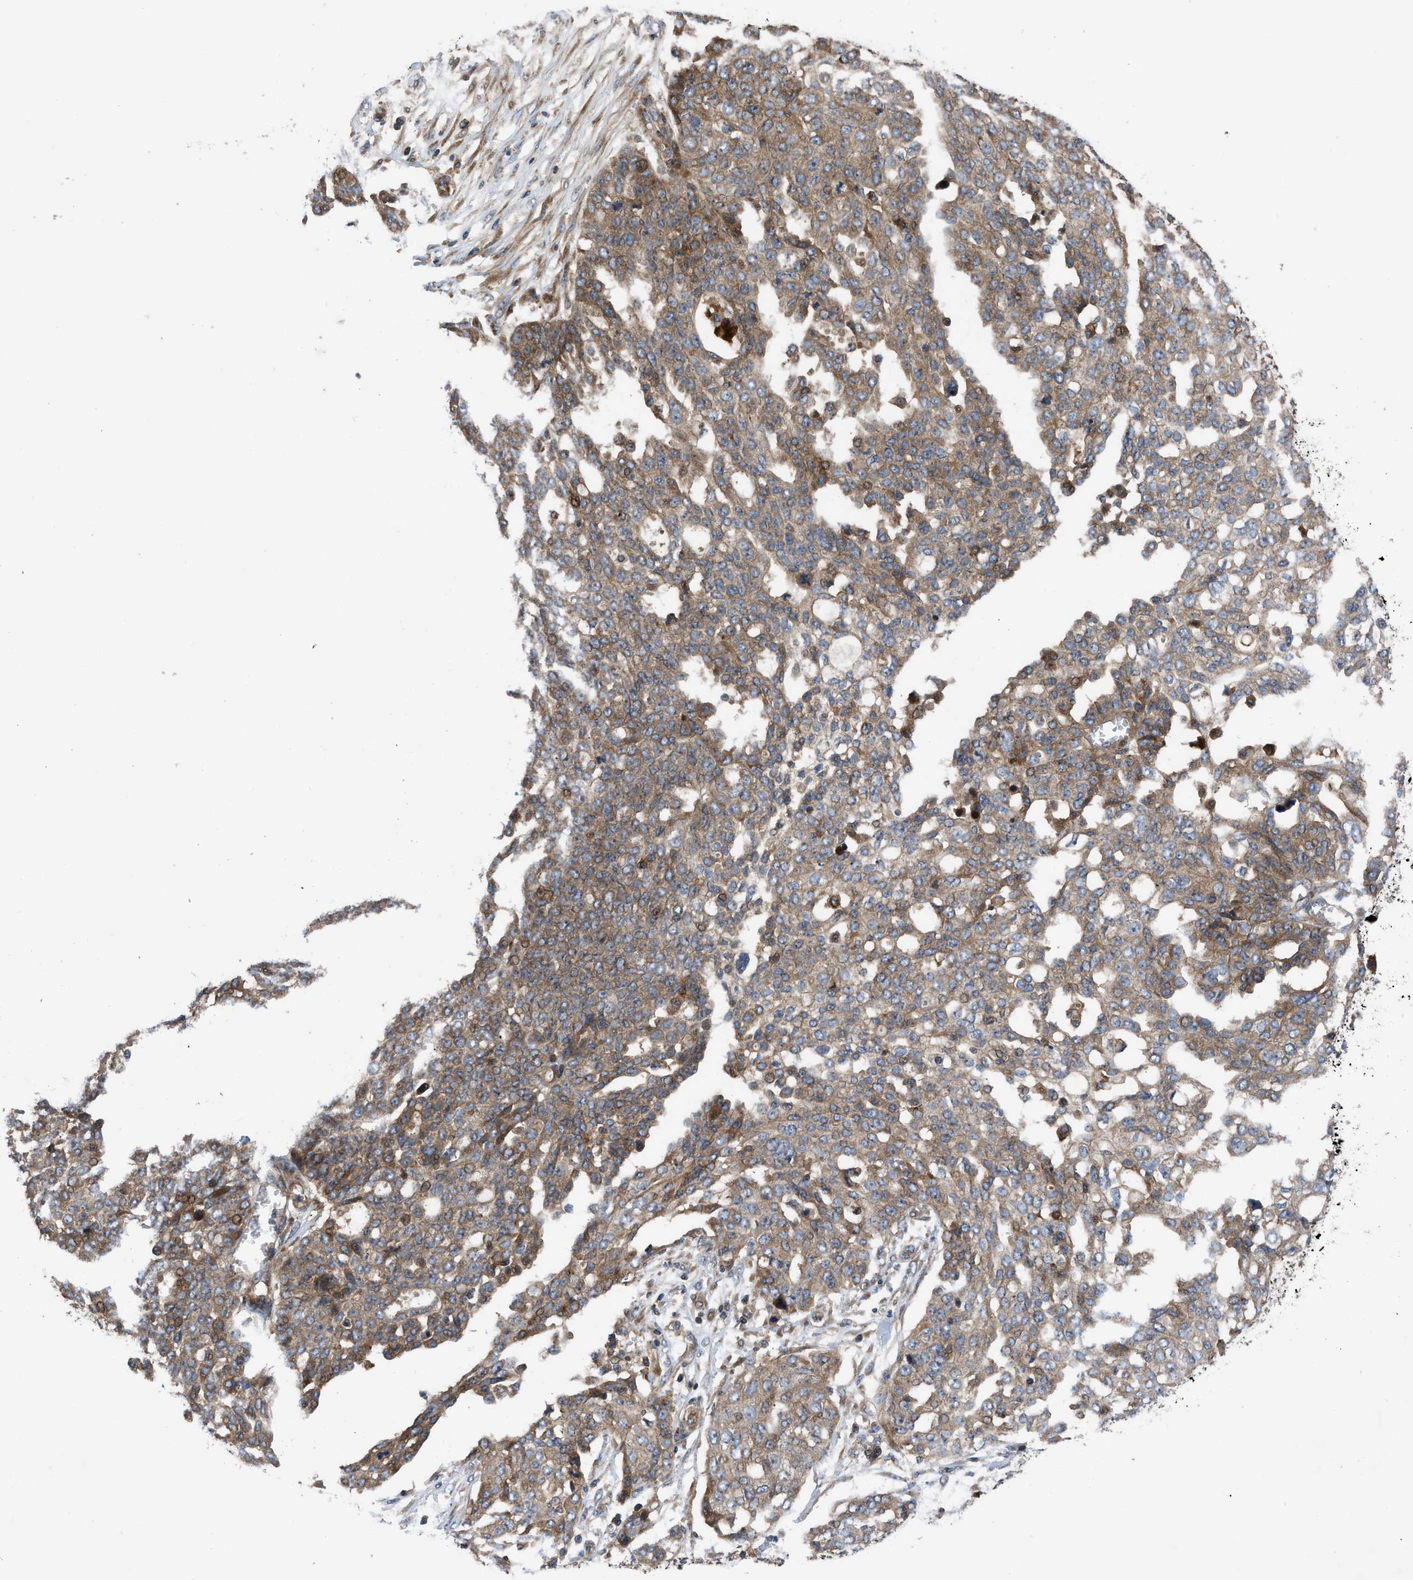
{"staining": {"intensity": "weak", "quantity": ">75%", "location": "cytoplasmic/membranous"}, "tissue": "ovarian cancer", "cell_type": "Tumor cells", "image_type": "cancer", "snomed": [{"axis": "morphology", "description": "Cystadenocarcinoma, serous, NOS"}, {"axis": "topography", "description": "Soft tissue"}, {"axis": "topography", "description": "Ovary"}], "caption": "Serous cystadenocarcinoma (ovarian) stained for a protein demonstrates weak cytoplasmic/membranous positivity in tumor cells.", "gene": "CNNM3", "patient": {"sex": "female", "age": 57}}